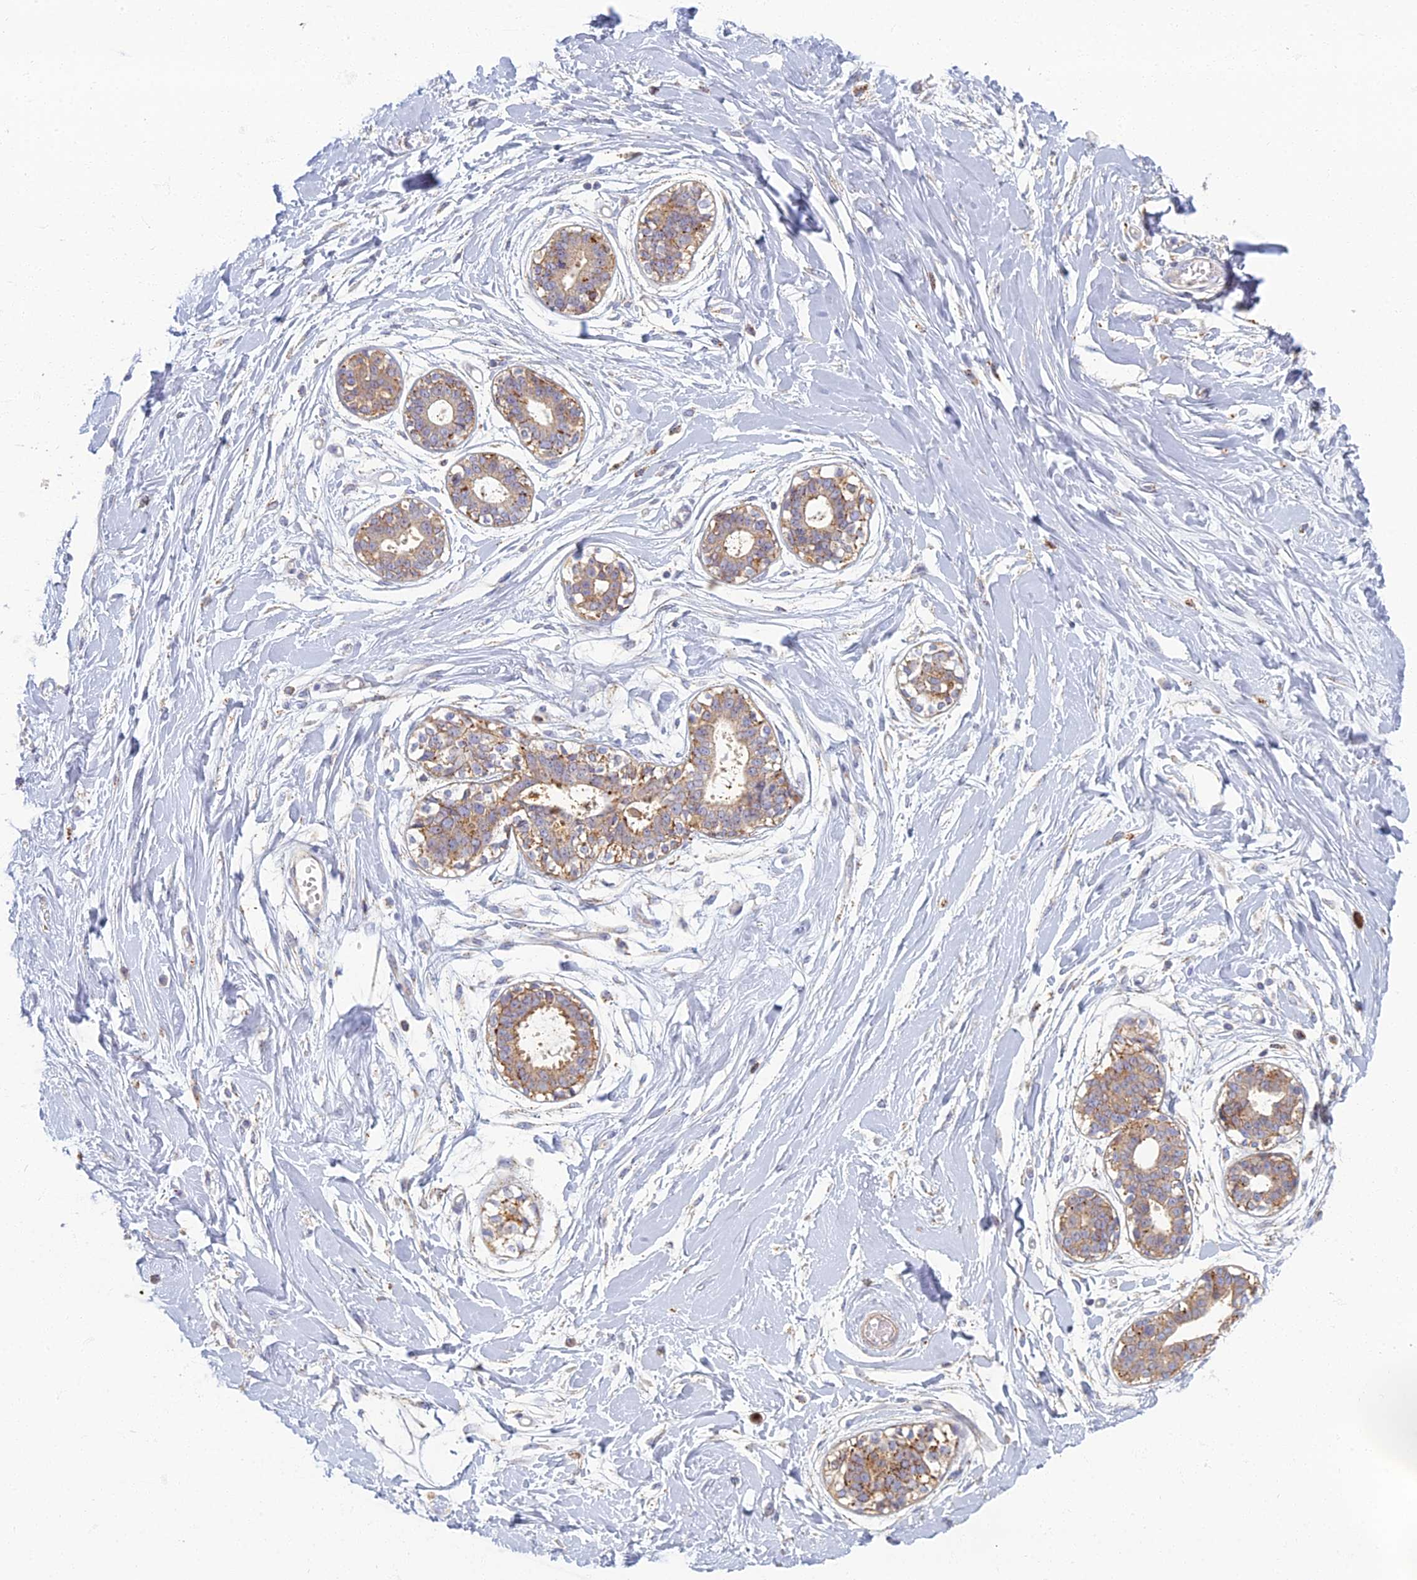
{"staining": {"intensity": "weak", "quantity": "<25%", "location": "cytoplasmic/membranous"}, "tissue": "breast", "cell_type": "Adipocytes", "image_type": "normal", "snomed": [{"axis": "morphology", "description": "Normal tissue, NOS"}, {"axis": "topography", "description": "Breast"}], "caption": "IHC image of unremarkable breast: breast stained with DAB (3,3'-diaminobenzidine) exhibits no significant protein expression in adipocytes.", "gene": "CHMP4B", "patient": {"sex": "female", "age": 45}}